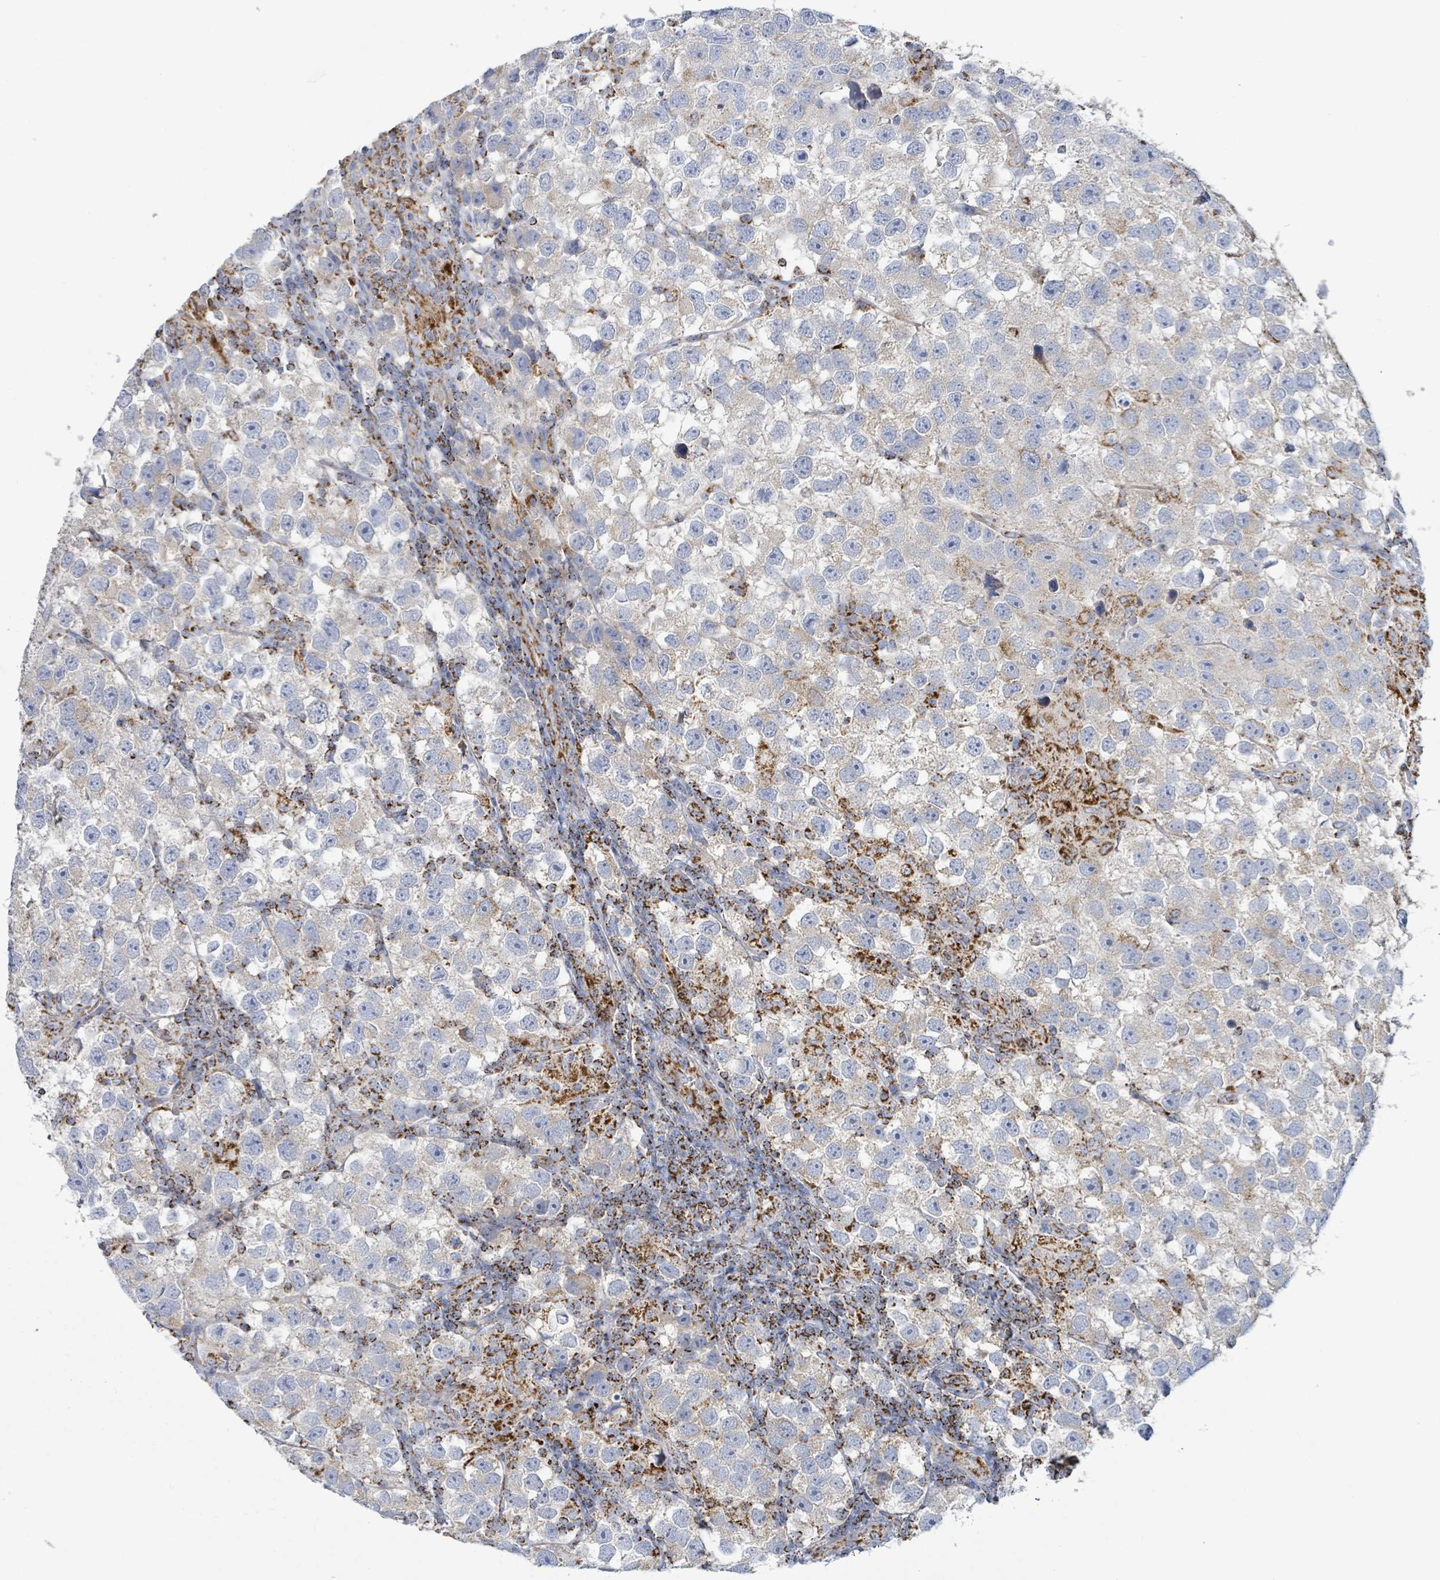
{"staining": {"intensity": "weak", "quantity": "<25%", "location": "cytoplasmic/membranous"}, "tissue": "testis cancer", "cell_type": "Tumor cells", "image_type": "cancer", "snomed": [{"axis": "morphology", "description": "Seminoma, NOS"}, {"axis": "topography", "description": "Testis"}], "caption": "A high-resolution histopathology image shows immunohistochemistry staining of testis cancer, which reveals no significant positivity in tumor cells. (Stains: DAB immunohistochemistry (IHC) with hematoxylin counter stain, Microscopy: brightfield microscopy at high magnification).", "gene": "SUCLG2", "patient": {"sex": "male", "age": 26}}